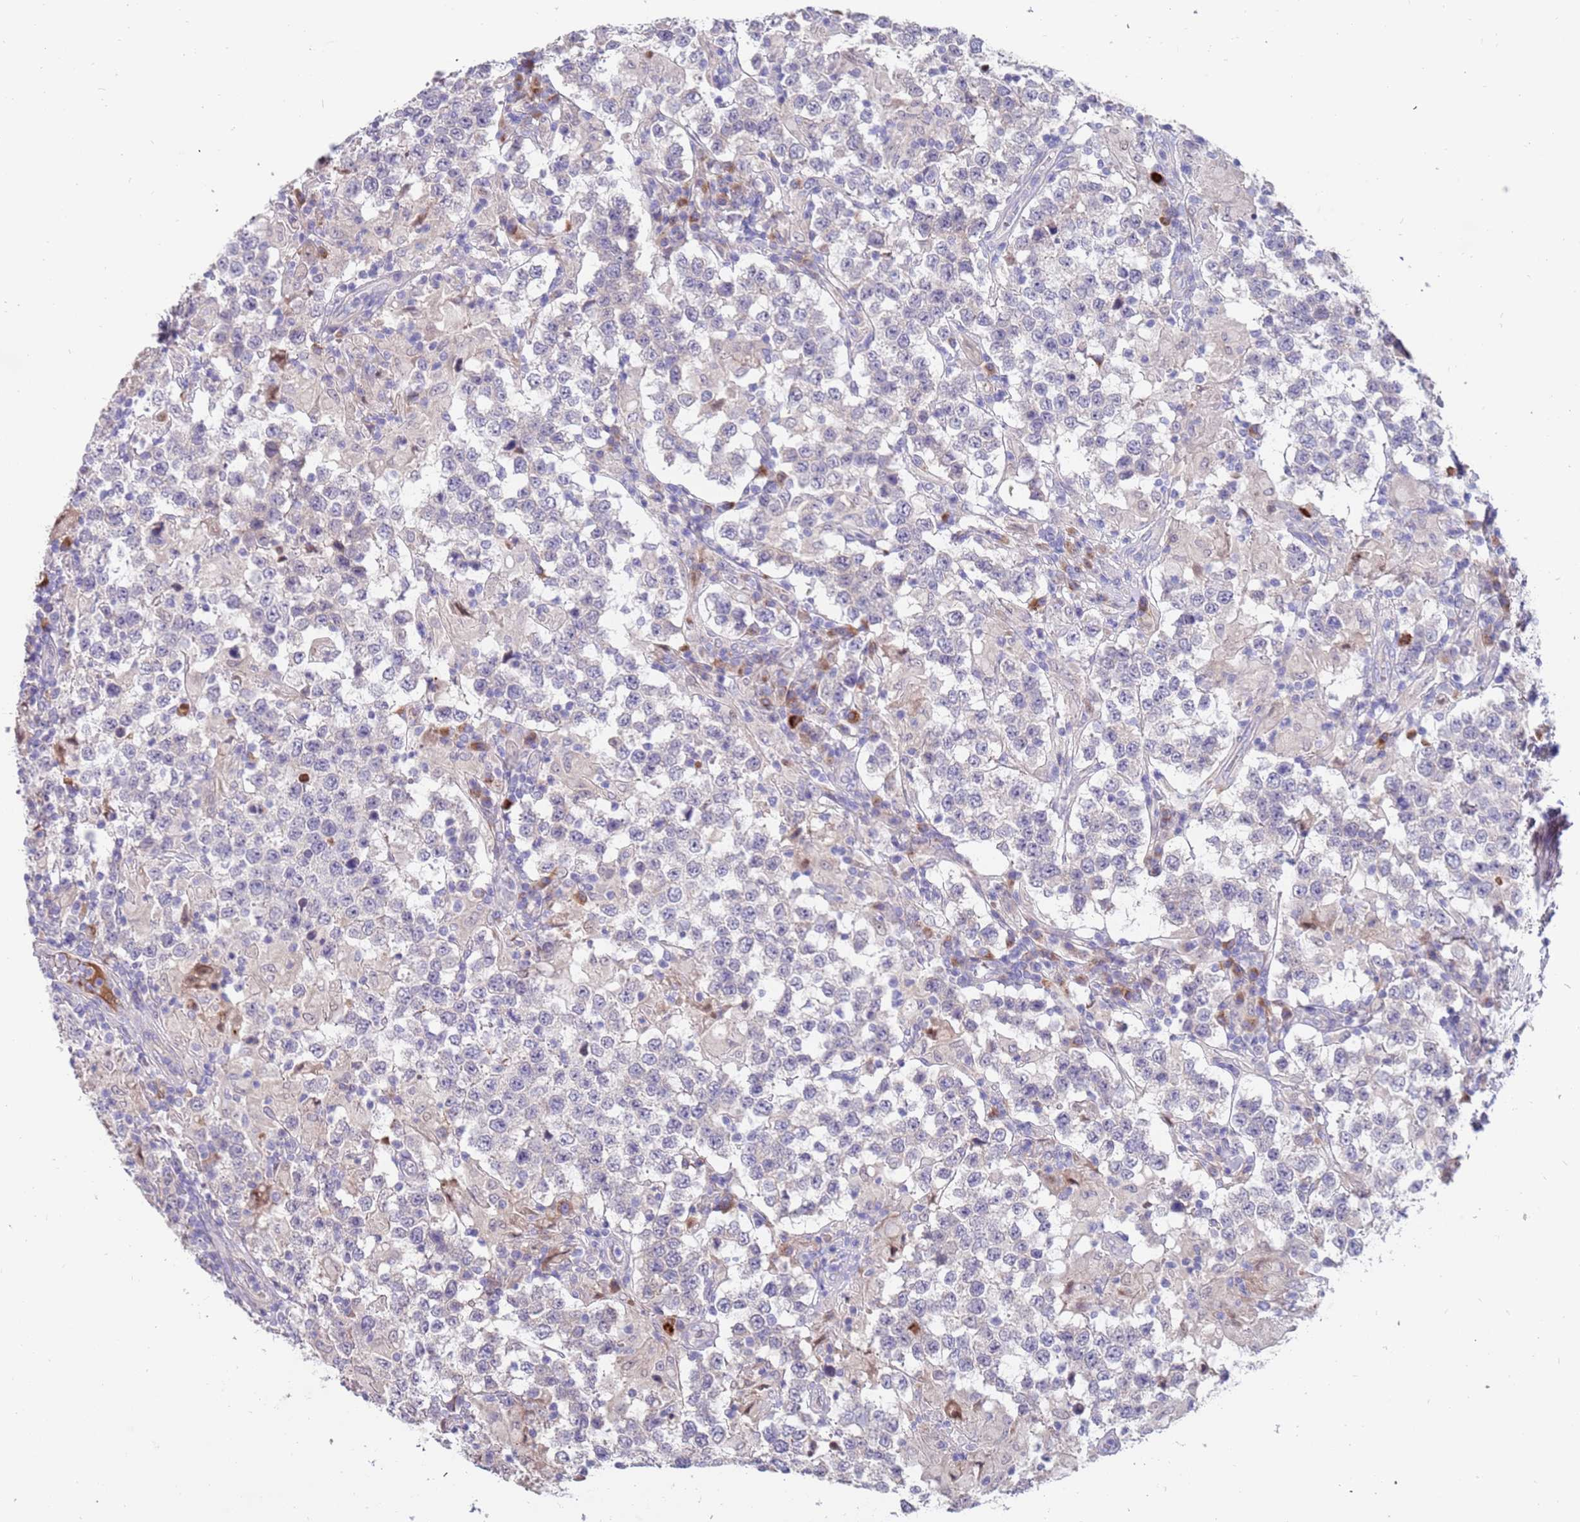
{"staining": {"intensity": "negative", "quantity": "none", "location": "none"}, "tissue": "testis cancer", "cell_type": "Tumor cells", "image_type": "cancer", "snomed": [{"axis": "morphology", "description": "Seminoma, NOS"}, {"axis": "morphology", "description": "Carcinoma, Embryonal, NOS"}, {"axis": "topography", "description": "Testis"}], "caption": "Micrograph shows no significant protein positivity in tumor cells of seminoma (testis).", "gene": "ZNF746", "patient": {"sex": "male", "age": 41}}